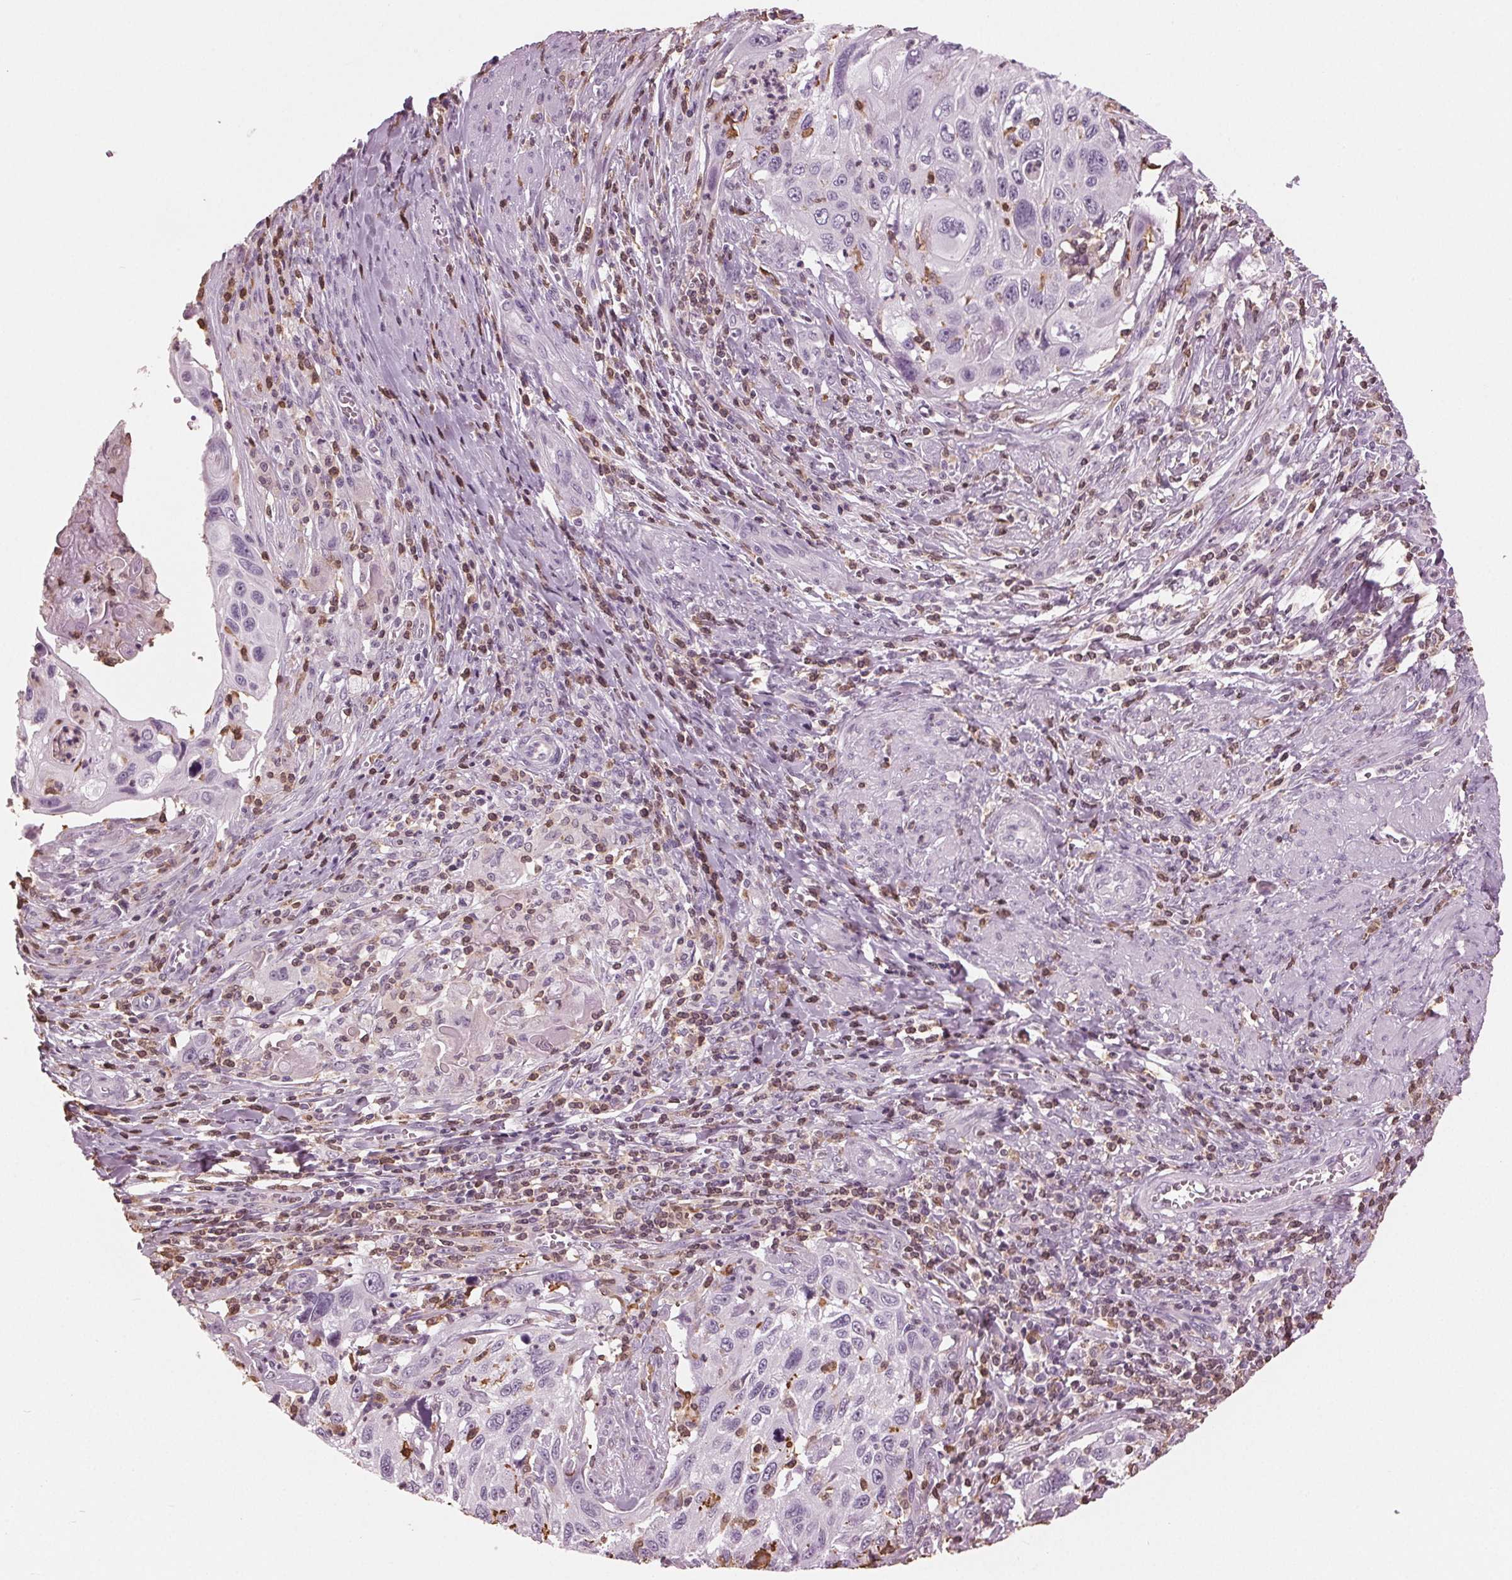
{"staining": {"intensity": "negative", "quantity": "none", "location": "none"}, "tissue": "cervical cancer", "cell_type": "Tumor cells", "image_type": "cancer", "snomed": [{"axis": "morphology", "description": "Squamous cell carcinoma, NOS"}, {"axis": "topography", "description": "Cervix"}], "caption": "This is an immunohistochemistry image of human squamous cell carcinoma (cervical). There is no expression in tumor cells.", "gene": "BTLA", "patient": {"sex": "female", "age": 70}}